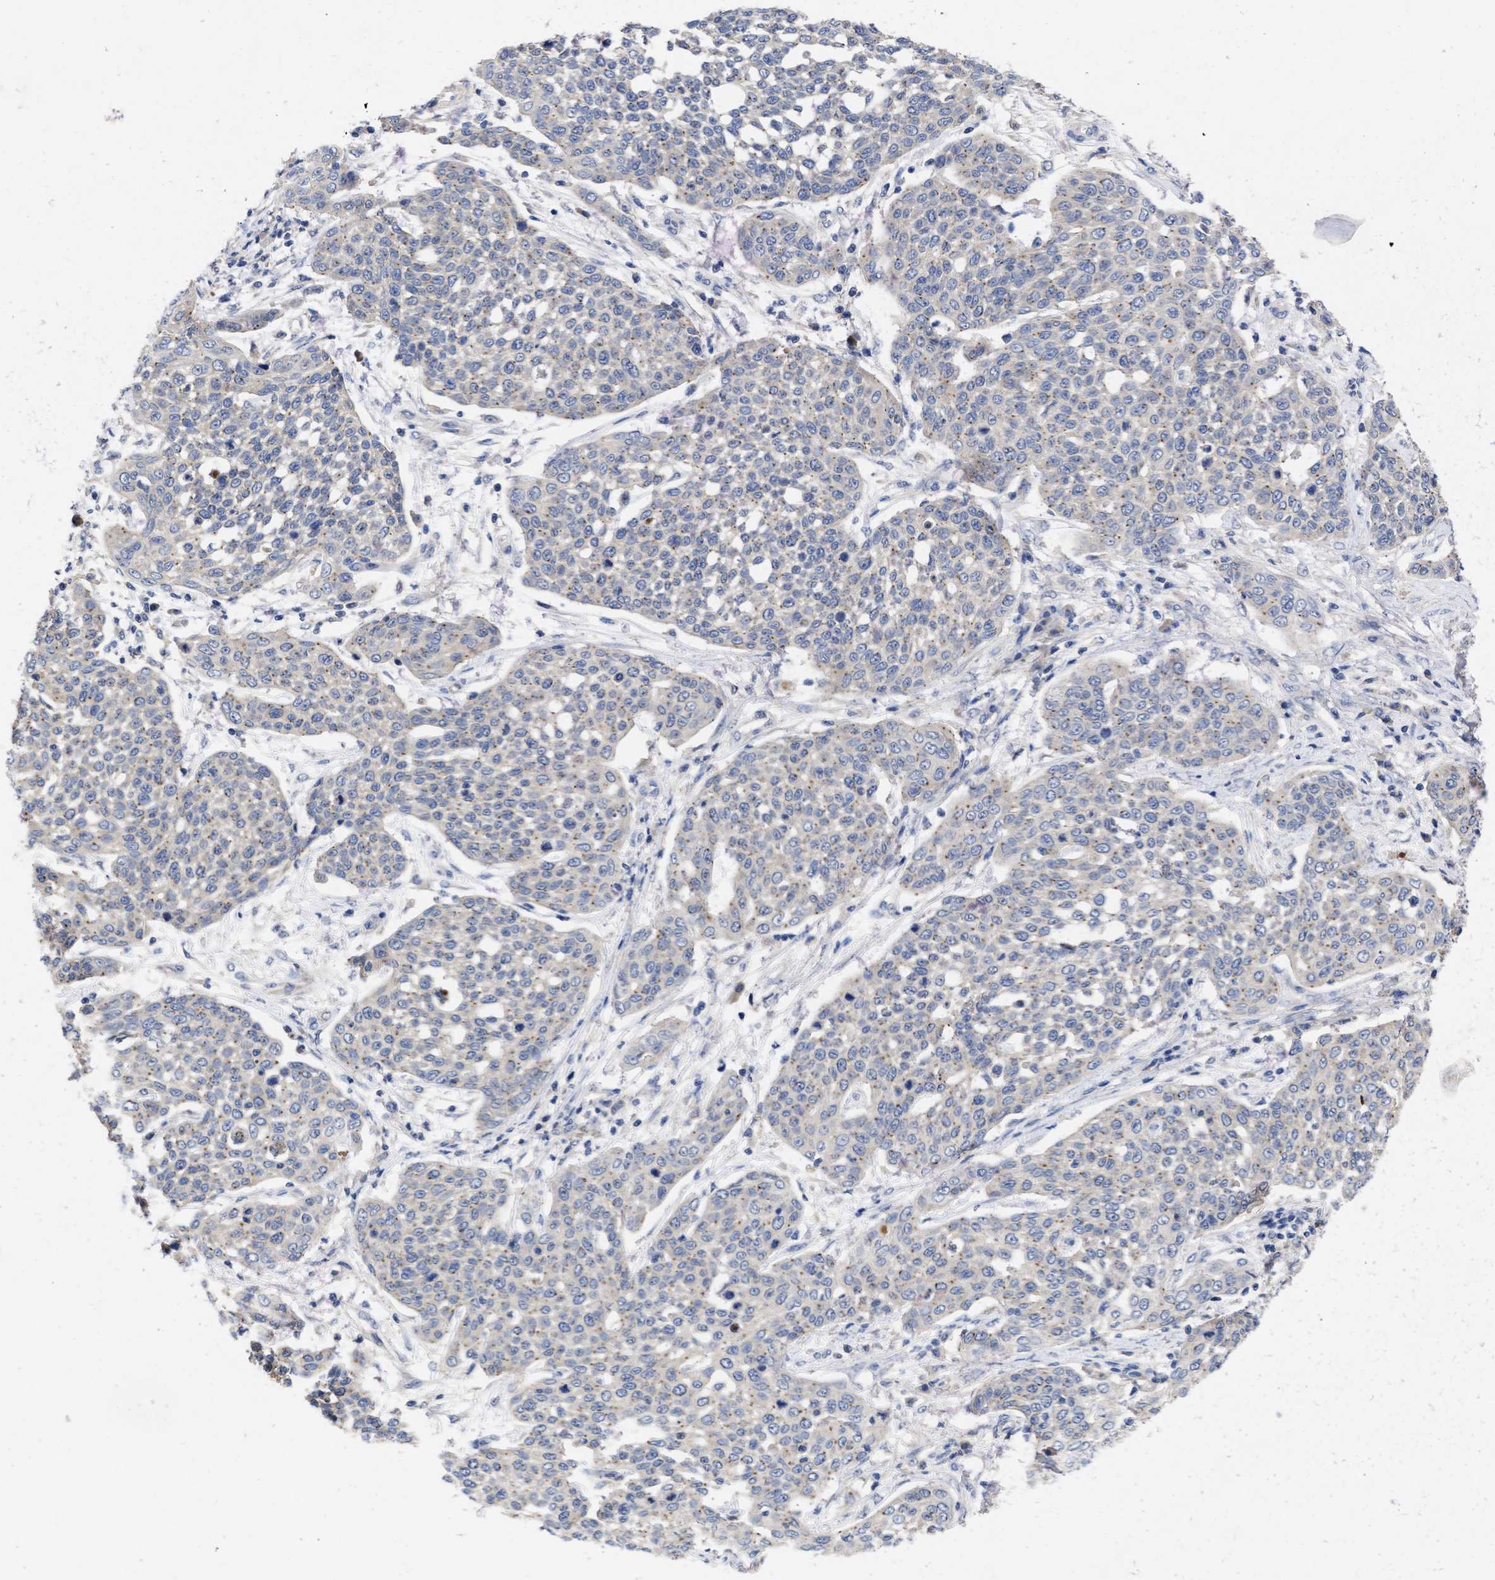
{"staining": {"intensity": "negative", "quantity": "none", "location": "none"}, "tissue": "cervical cancer", "cell_type": "Tumor cells", "image_type": "cancer", "snomed": [{"axis": "morphology", "description": "Squamous cell carcinoma, NOS"}, {"axis": "topography", "description": "Cervix"}], "caption": "Tumor cells show no significant protein staining in cervical cancer.", "gene": "ARHGEF4", "patient": {"sex": "female", "age": 34}}